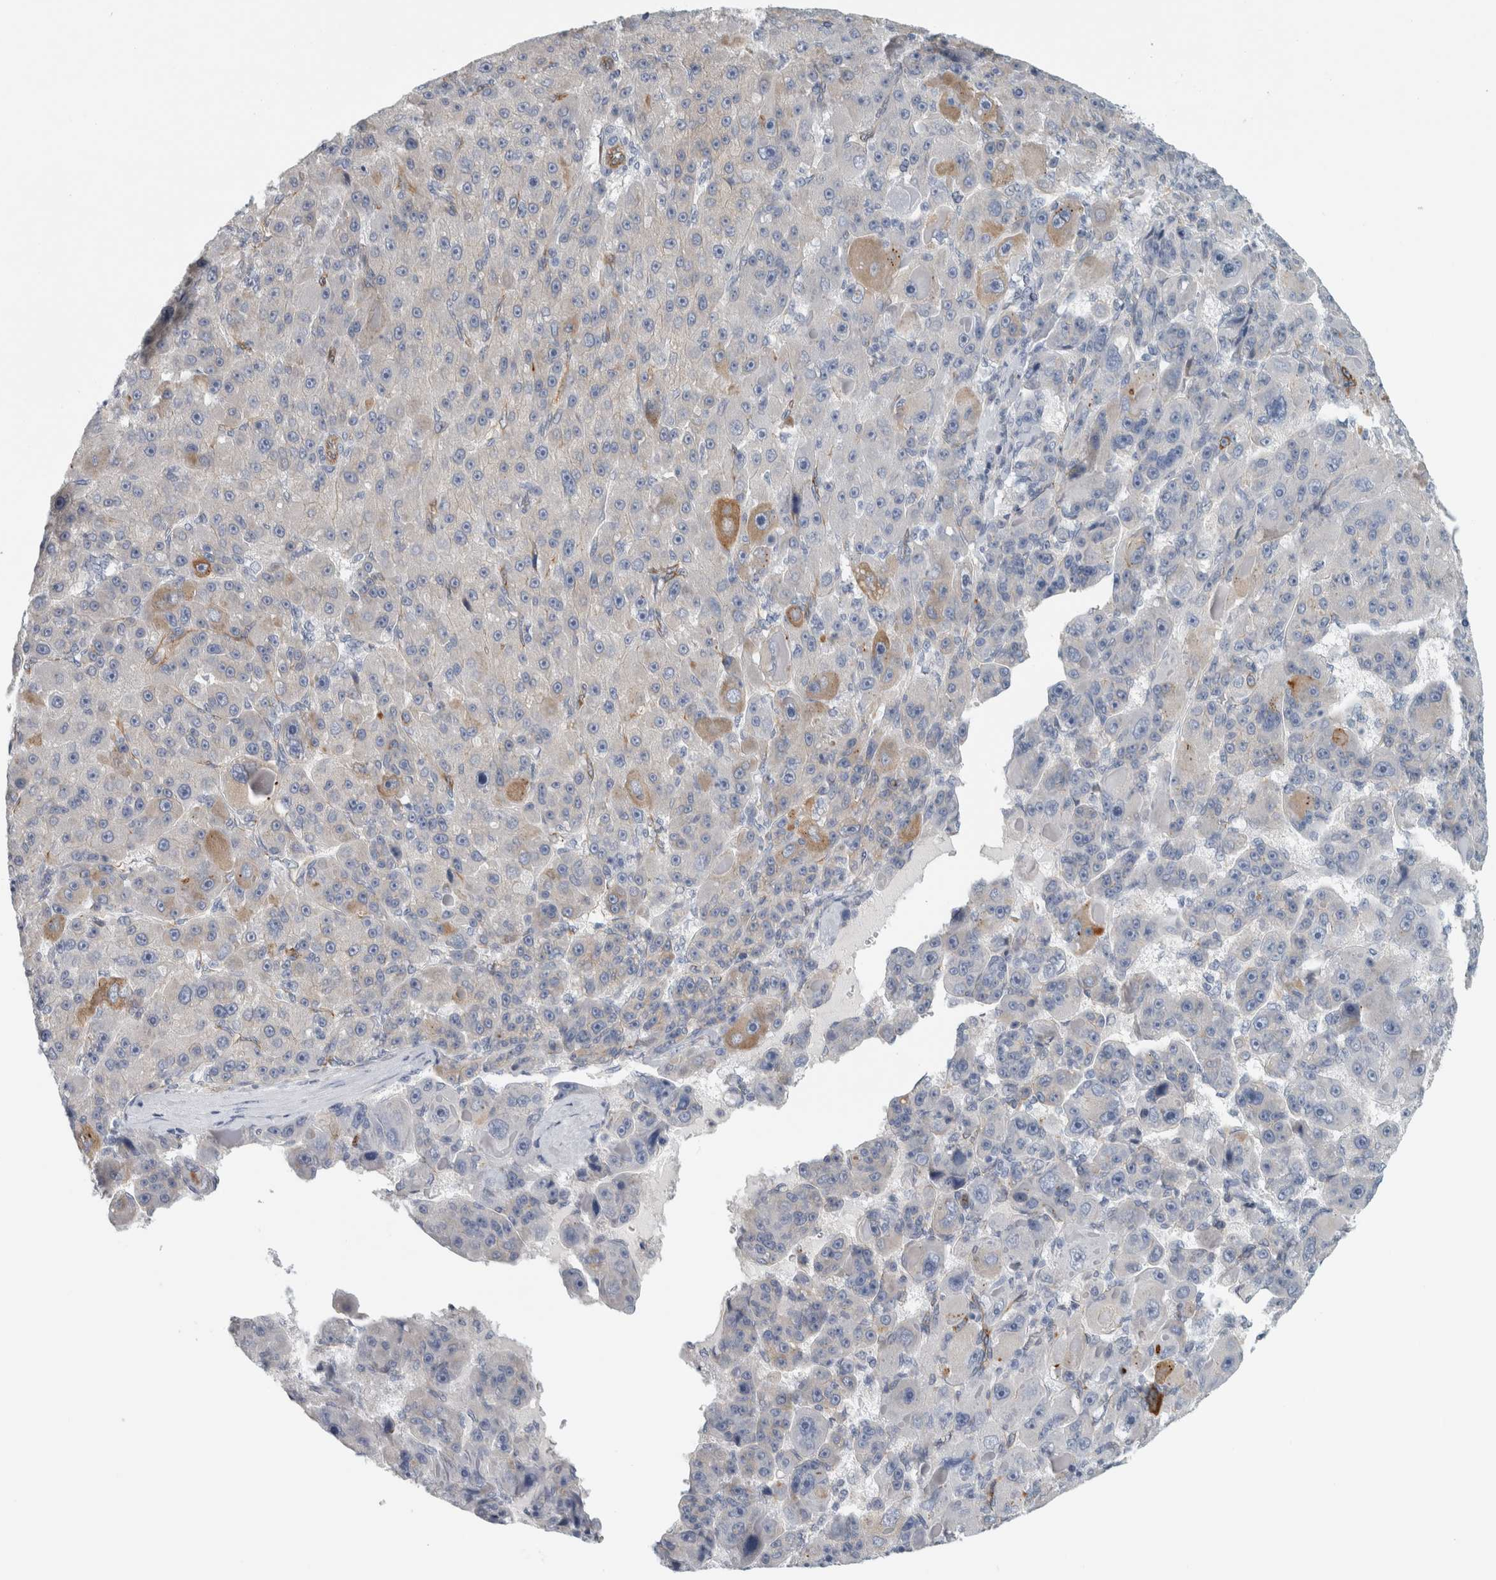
{"staining": {"intensity": "moderate", "quantity": "<25%", "location": "cytoplasmic/membranous"}, "tissue": "liver cancer", "cell_type": "Tumor cells", "image_type": "cancer", "snomed": [{"axis": "morphology", "description": "Carcinoma, Hepatocellular, NOS"}, {"axis": "topography", "description": "Liver"}], "caption": "This image demonstrates immunohistochemistry staining of liver hepatocellular carcinoma, with low moderate cytoplasmic/membranous positivity in about <25% of tumor cells.", "gene": "B3GNT3", "patient": {"sex": "male", "age": 76}}